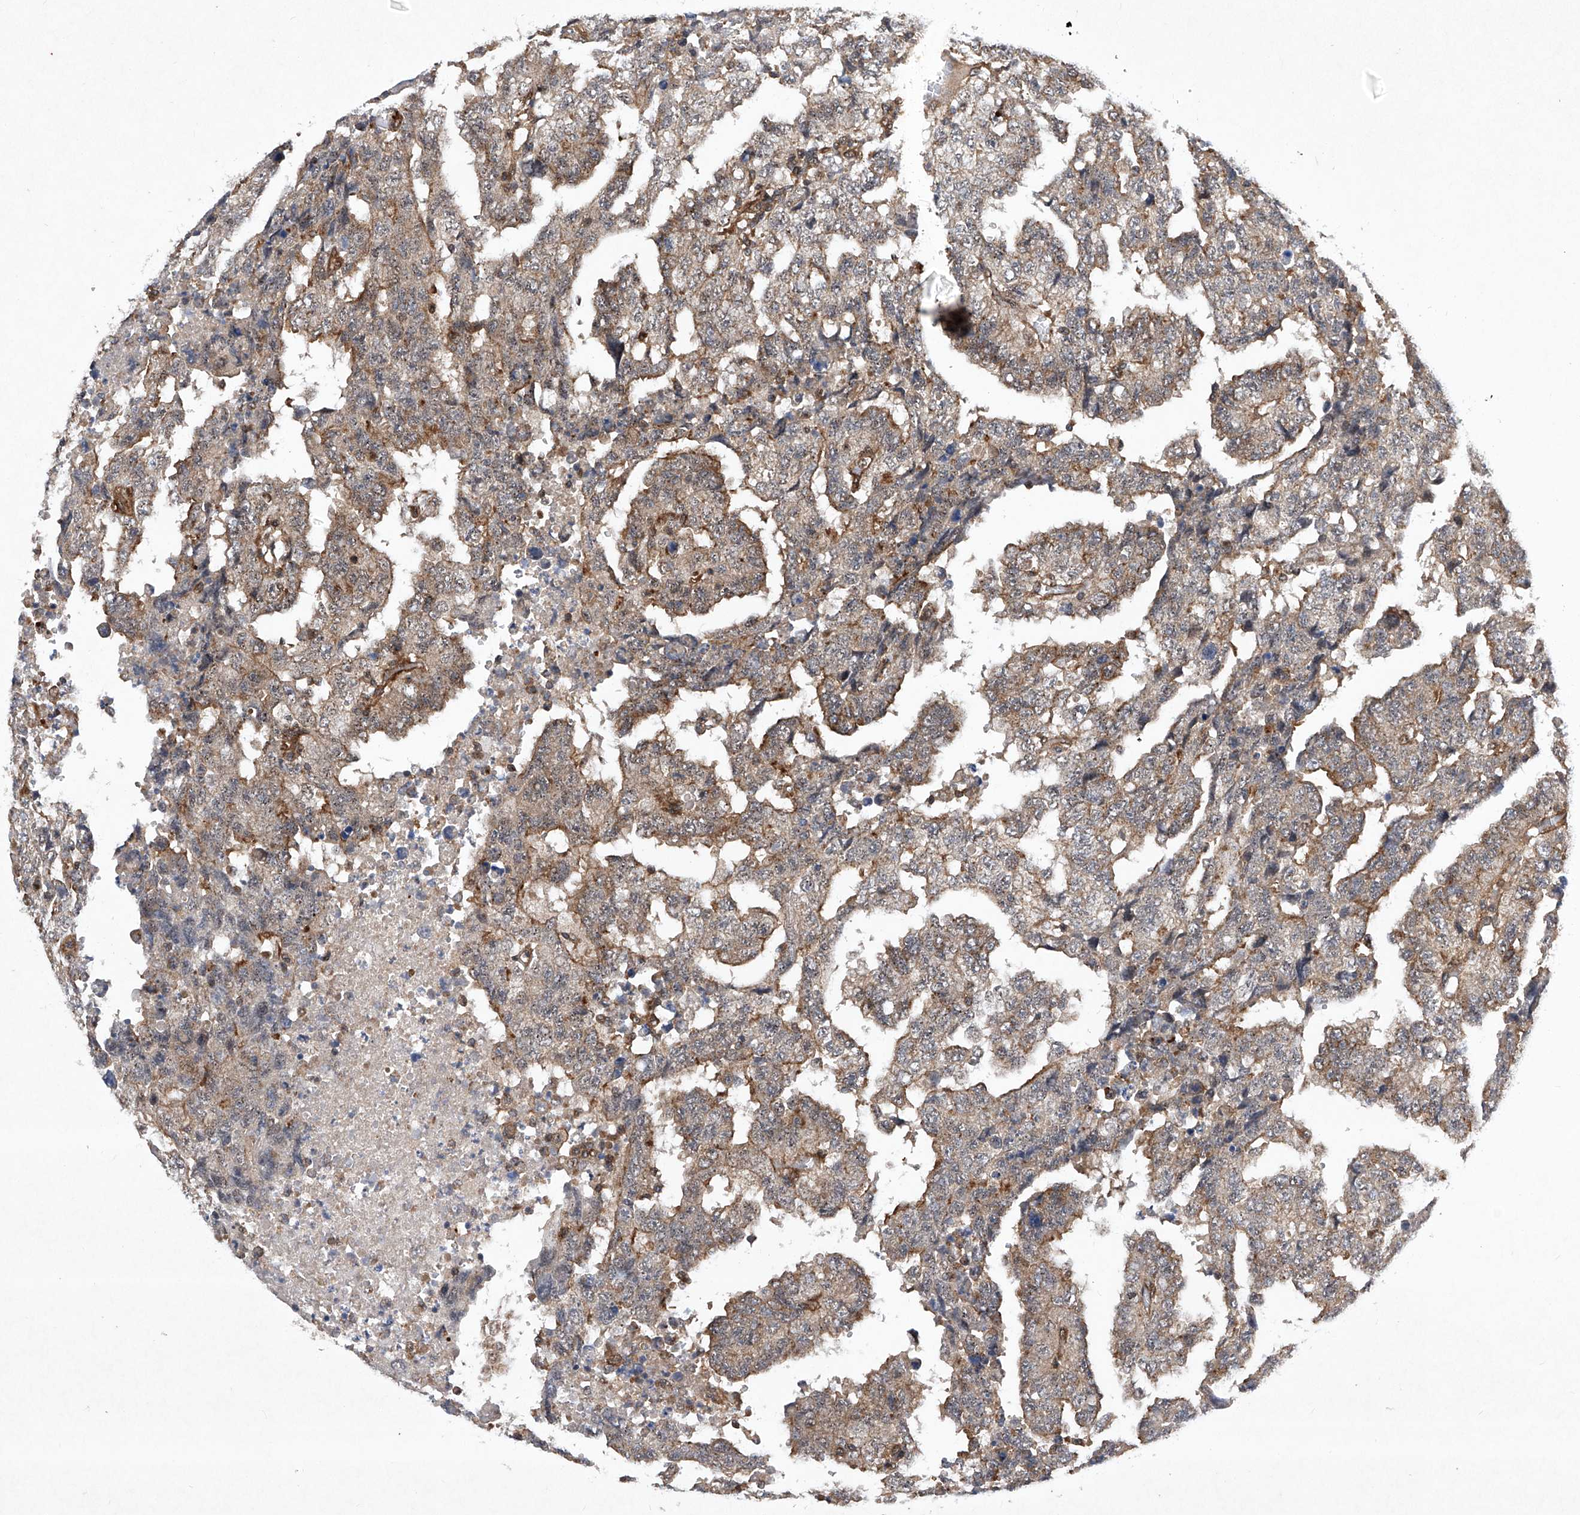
{"staining": {"intensity": "moderate", "quantity": "<25%", "location": "cytoplasmic/membranous"}, "tissue": "testis cancer", "cell_type": "Tumor cells", "image_type": "cancer", "snomed": [{"axis": "morphology", "description": "Necrosis, NOS"}, {"axis": "morphology", "description": "Carcinoma, Embryonal, NOS"}, {"axis": "topography", "description": "Testis"}], "caption": "Embryonal carcinoma (testis) stained with IHC exhibits moderate cytoplasmic/membranous positivity in about <25% of tumor cells.", "gene": "CISH", "patient": {"sex": "male", "age": 19}}